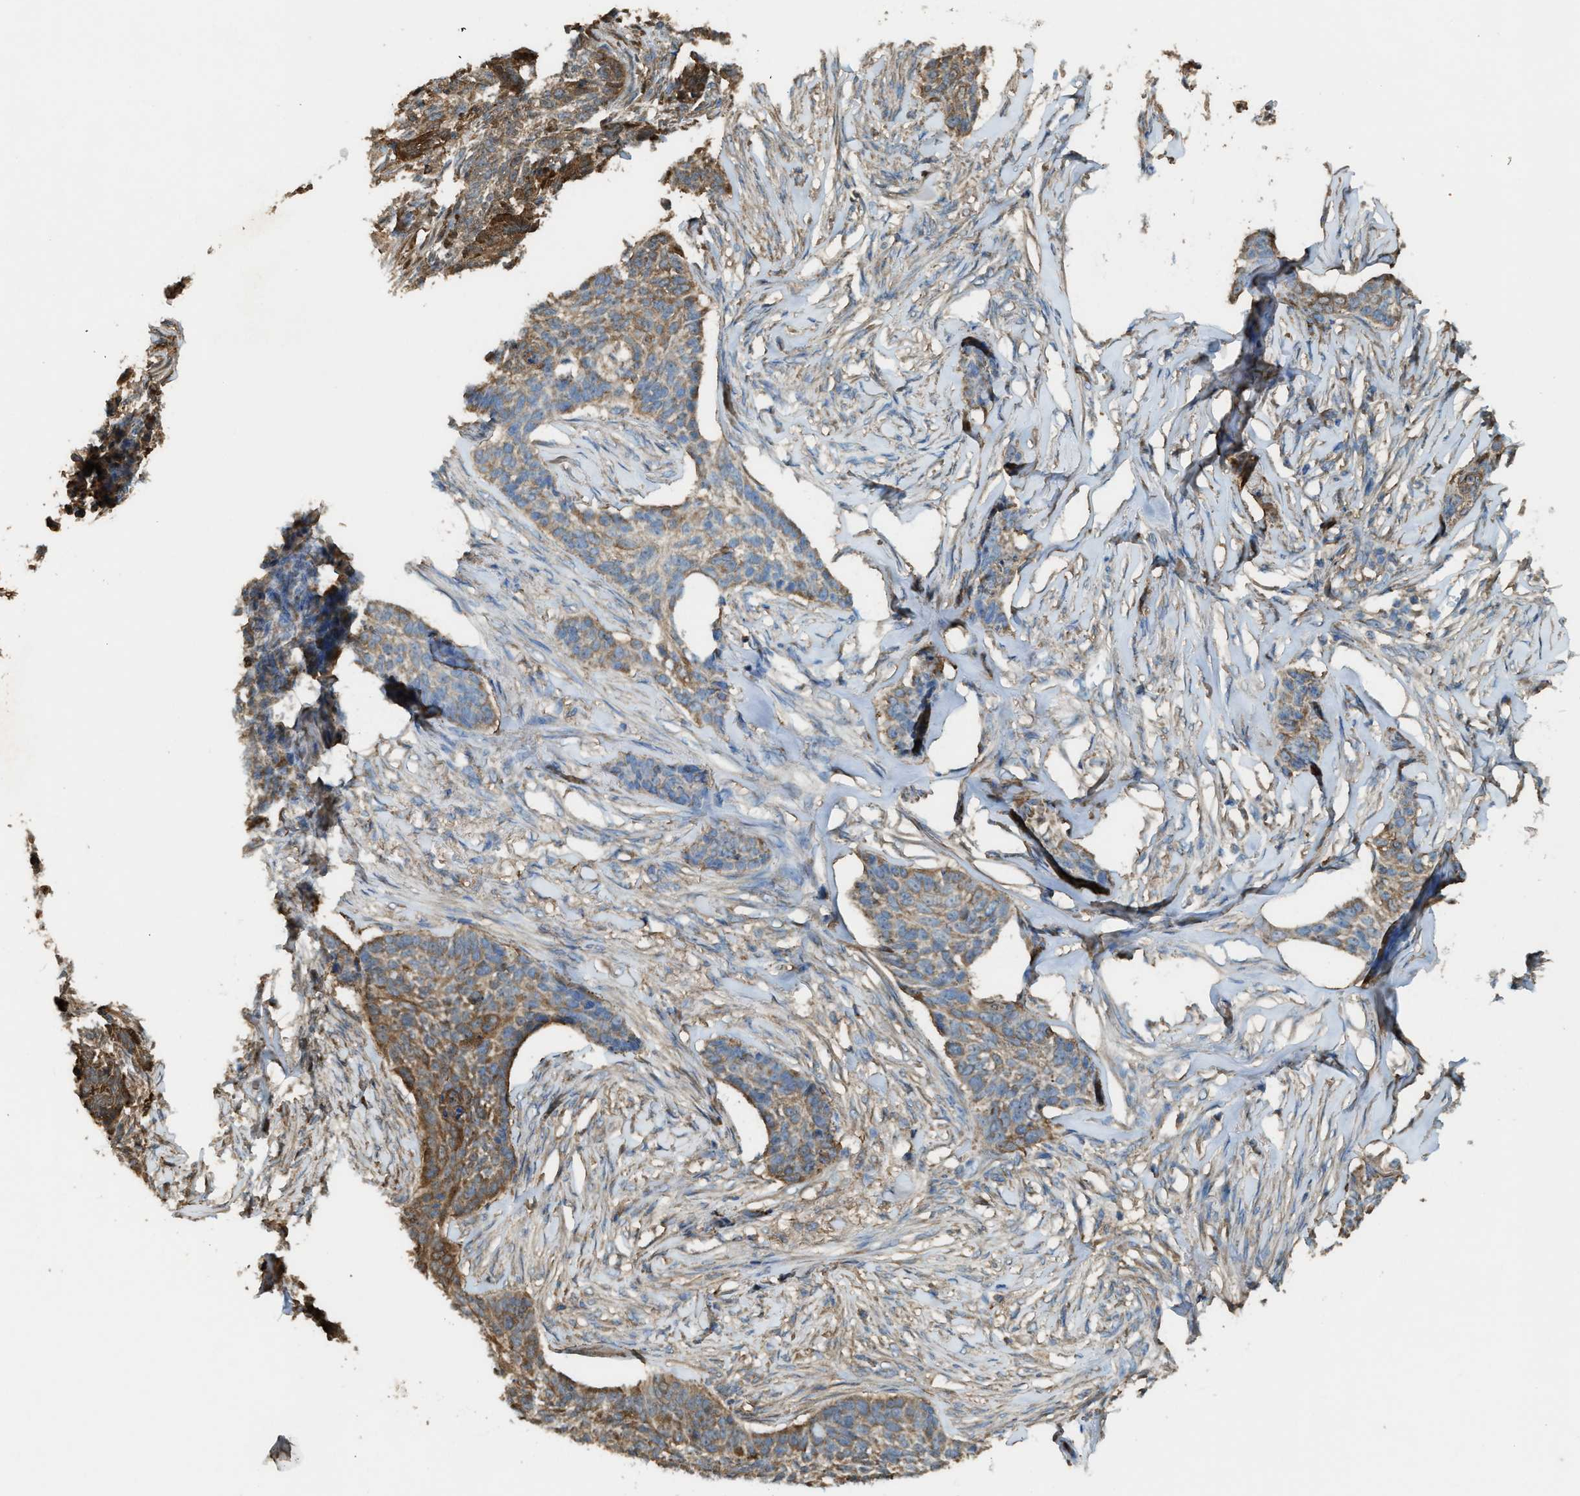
{"staining": {"intensity": "moderate", "quantity": "<25%", "location": "cytoplasmic/membranous"}, "tissue": "skin cancer", "cell_type": "Tumor cells", "image_type": "cancer", "snomed": [{"axis": "morphology", "description": "Basal cell carcinoma"}, {"axis": "topography", "description": "Skin"}], "caption": "DAB (3,3'-diaminobenzidine) immunohistochemical staining of basal cell carcinoma (skin) displays moderate cytoplasmic/membranous protein expression in about <25% of tumor cells. Using DAB (brown) and hematoxylin (blue) stains, captured at high magnification using brightfield microscopy.", "gene": "SERPINB5", "patient": {"sex": "male", "age": 85}}